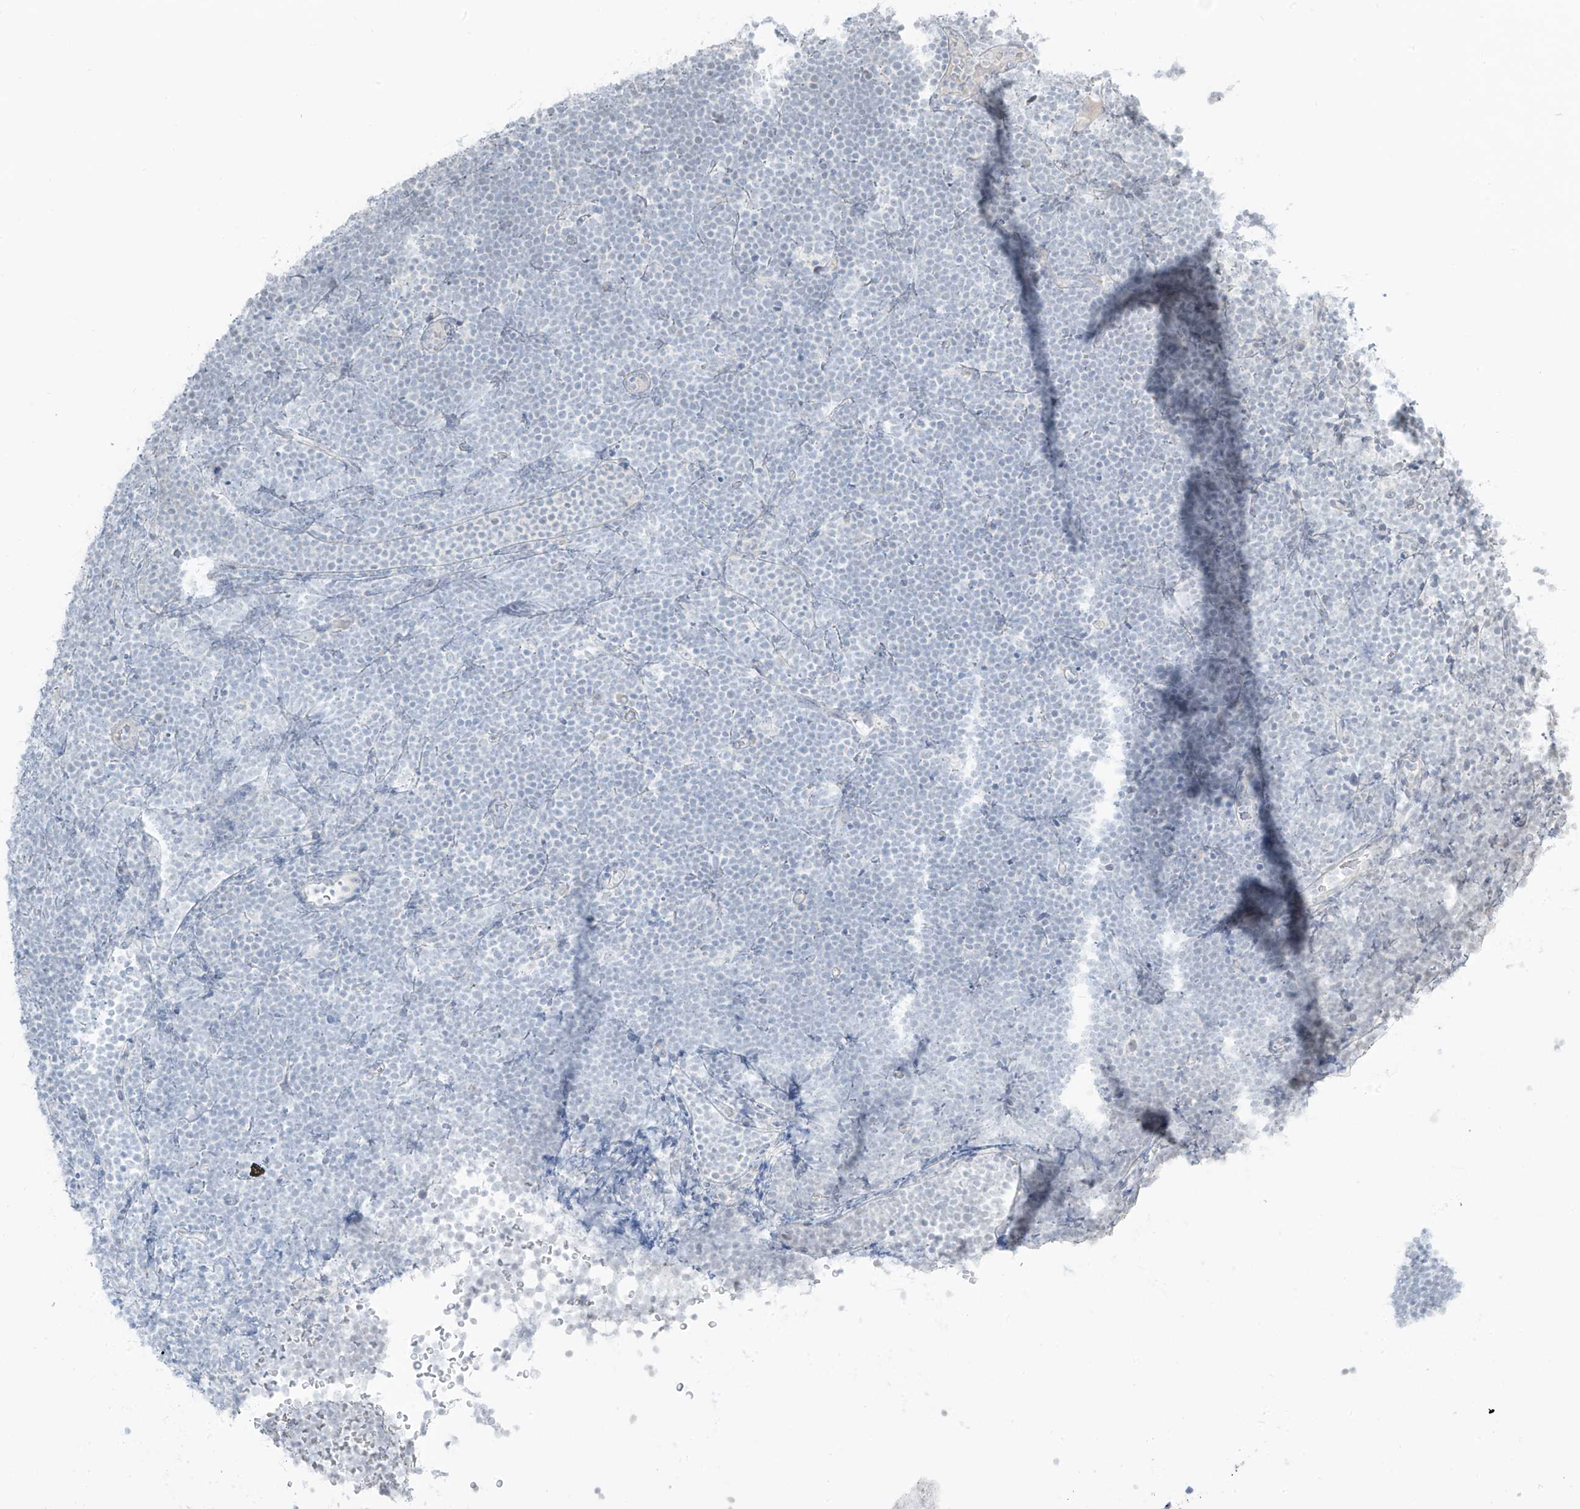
{"staining": {"intensity": "negative", "quantity": "none", "location": "none"}, "tissue": "lymphoma", "cell_type": "Tumor cells", "image_type": "cancer", "snomed": [{"axis": "morphology", "description": "Malignant lymphoma, non-Hodgkin's type, High grade"}, {"axis": "topography", "description": "Lymph node"}], "caption": "Immunohistochemical staining of human lymphoma exhibits no significant expression in tumor cells.", "gene": "PRDM6", "patient": {"sex": "male", "age": 13}}